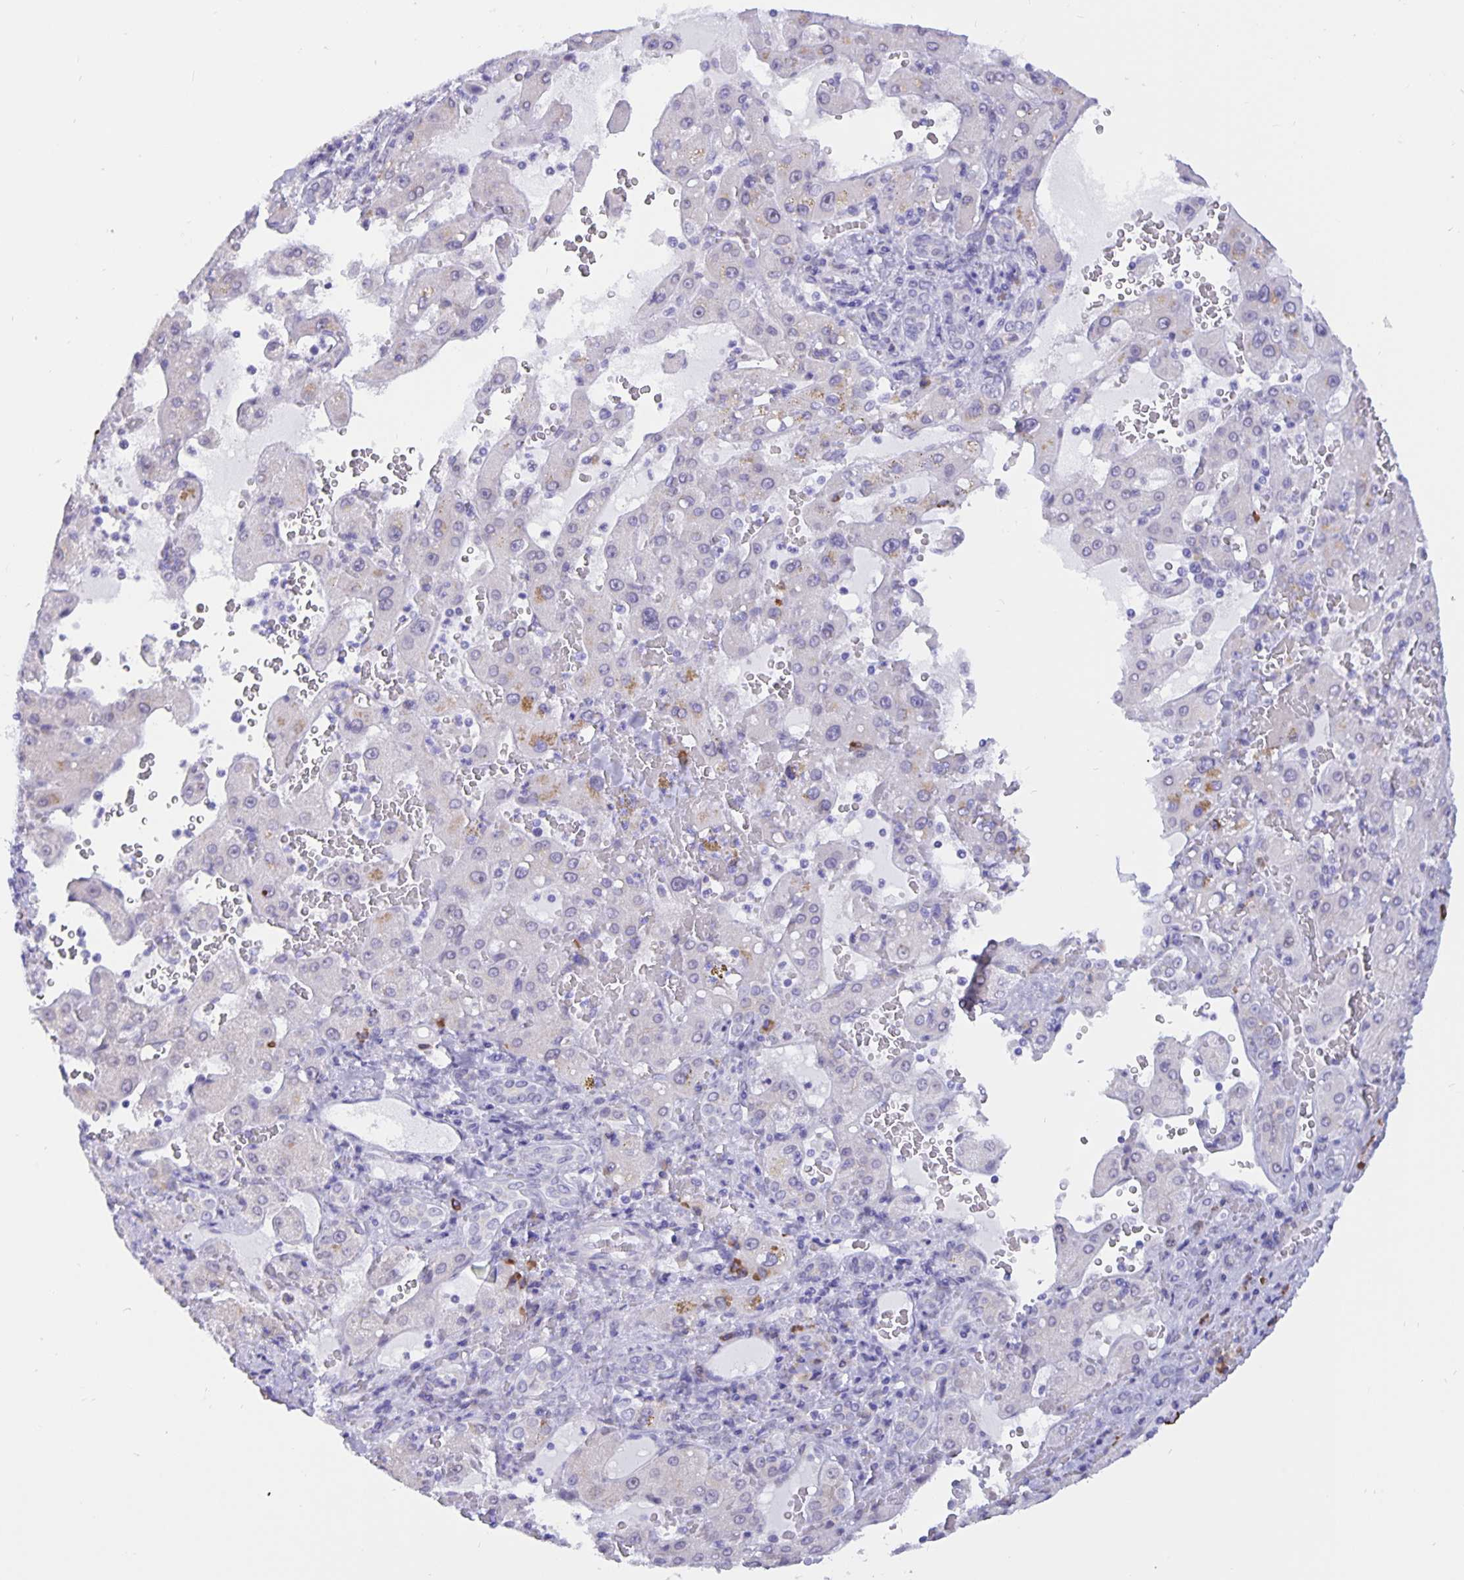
{"staining": {"intensity": "negative", "quantity": "none", "location": "none"}, "tissue": "liver cancer", "cell_type": "Tumor cells", "image_type": "cancer", "snomed": [{"axis": "morphology", "description": "Carcinoma, Hepatocellular, NOS"}, {"axis": "topography", "description": "Liver"}], "caption": "Tumor cells show no significant protein expression in liver cancer.", "gene": "ERMN", "patient": {"sex": "female", "age": 73}}